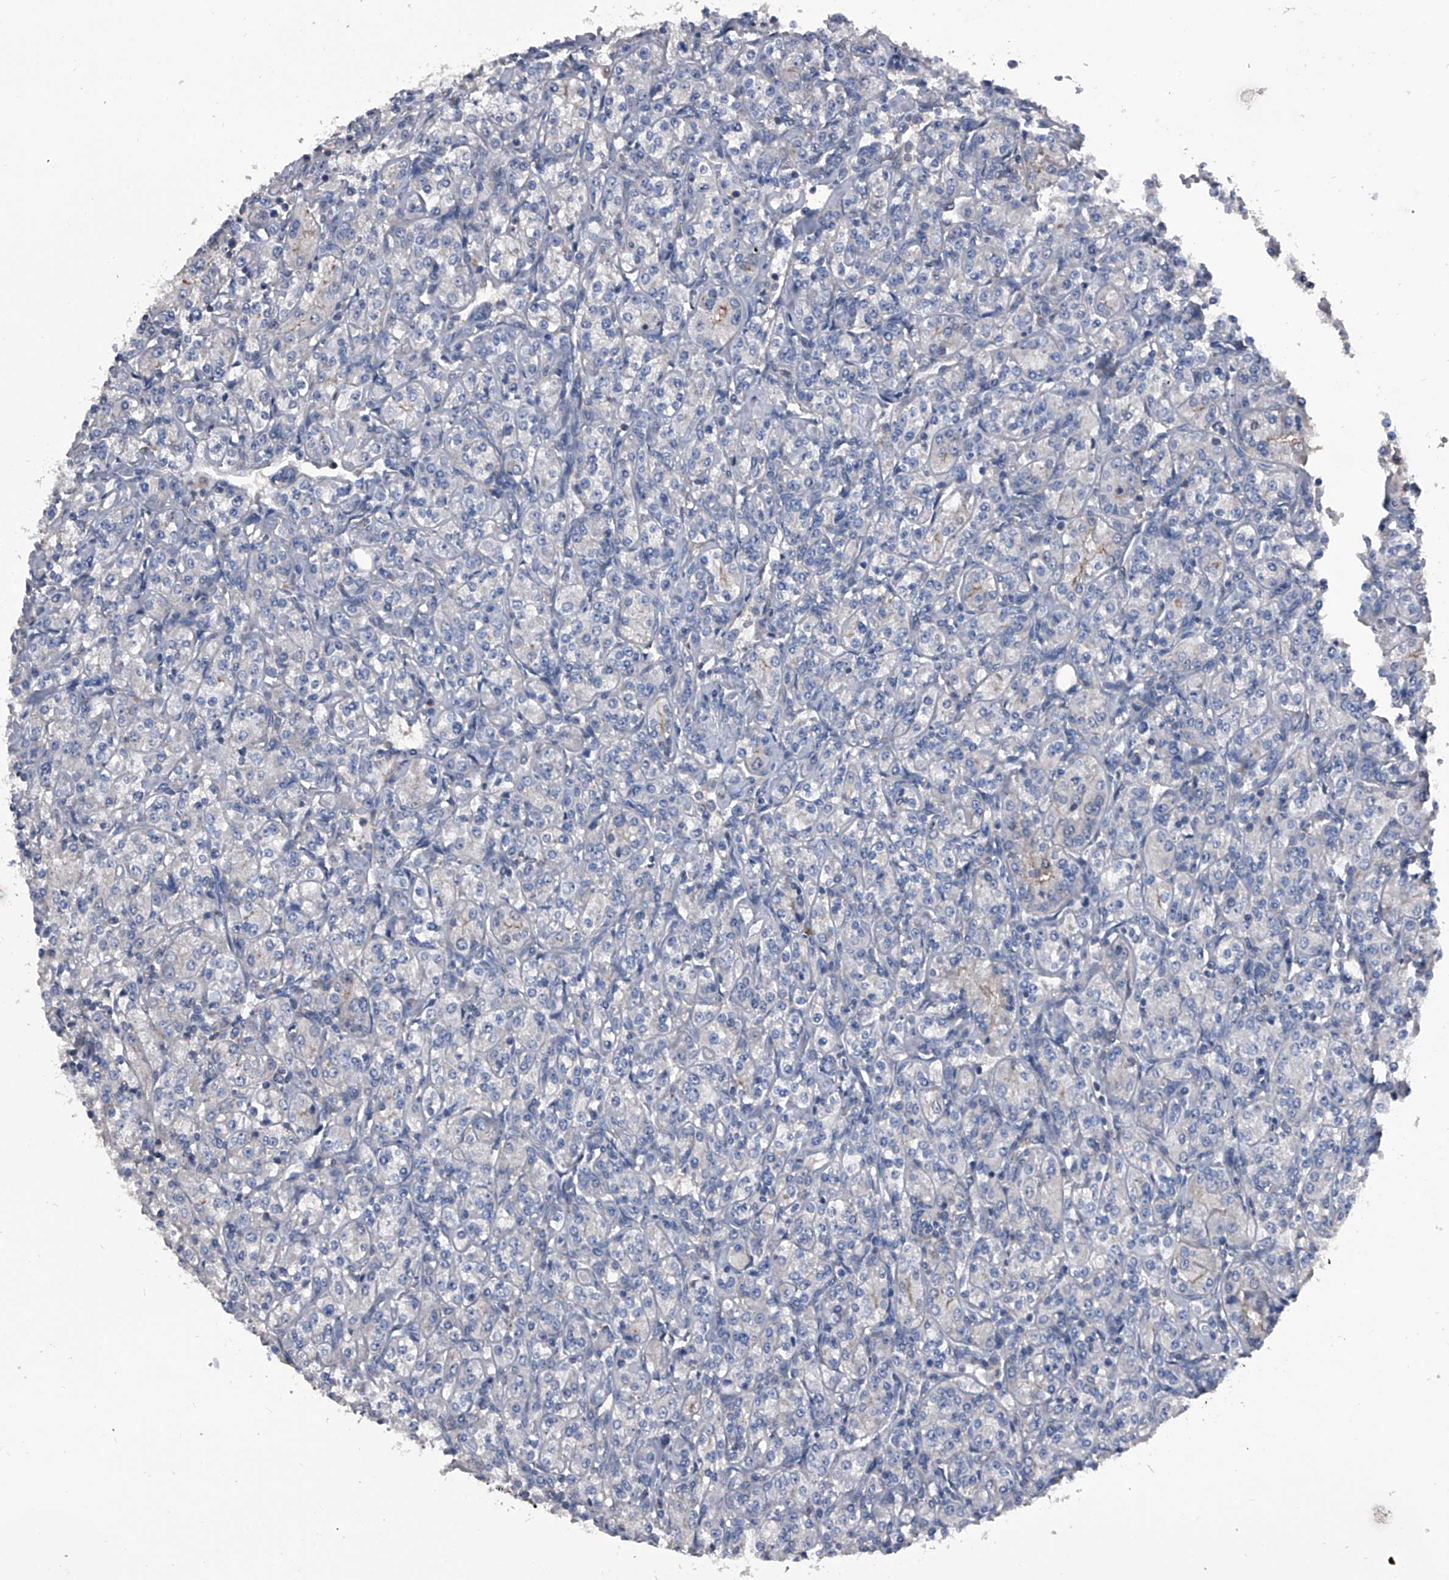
{"staining": {"intensity": "negative", "quantity": "none", "location": "none"}, "tissue": "renal cancer", "cell_type": "Tumor cells", "image_type": "cancer", "snomed": [{"axis": "morphology", "description": "Adenocarcinoma, NOS"}, {"axis": "topography", "description": "Kidney"}], "caption": "Immunohistochemistry image of neoplastic tissue: human renal cancer (adenocarcinoma) stained with DAB demonstrates no significant protein expression in tumor cells.", "gene": "PIP5K1A", "patient": {"sex": "male", "age": 77}}